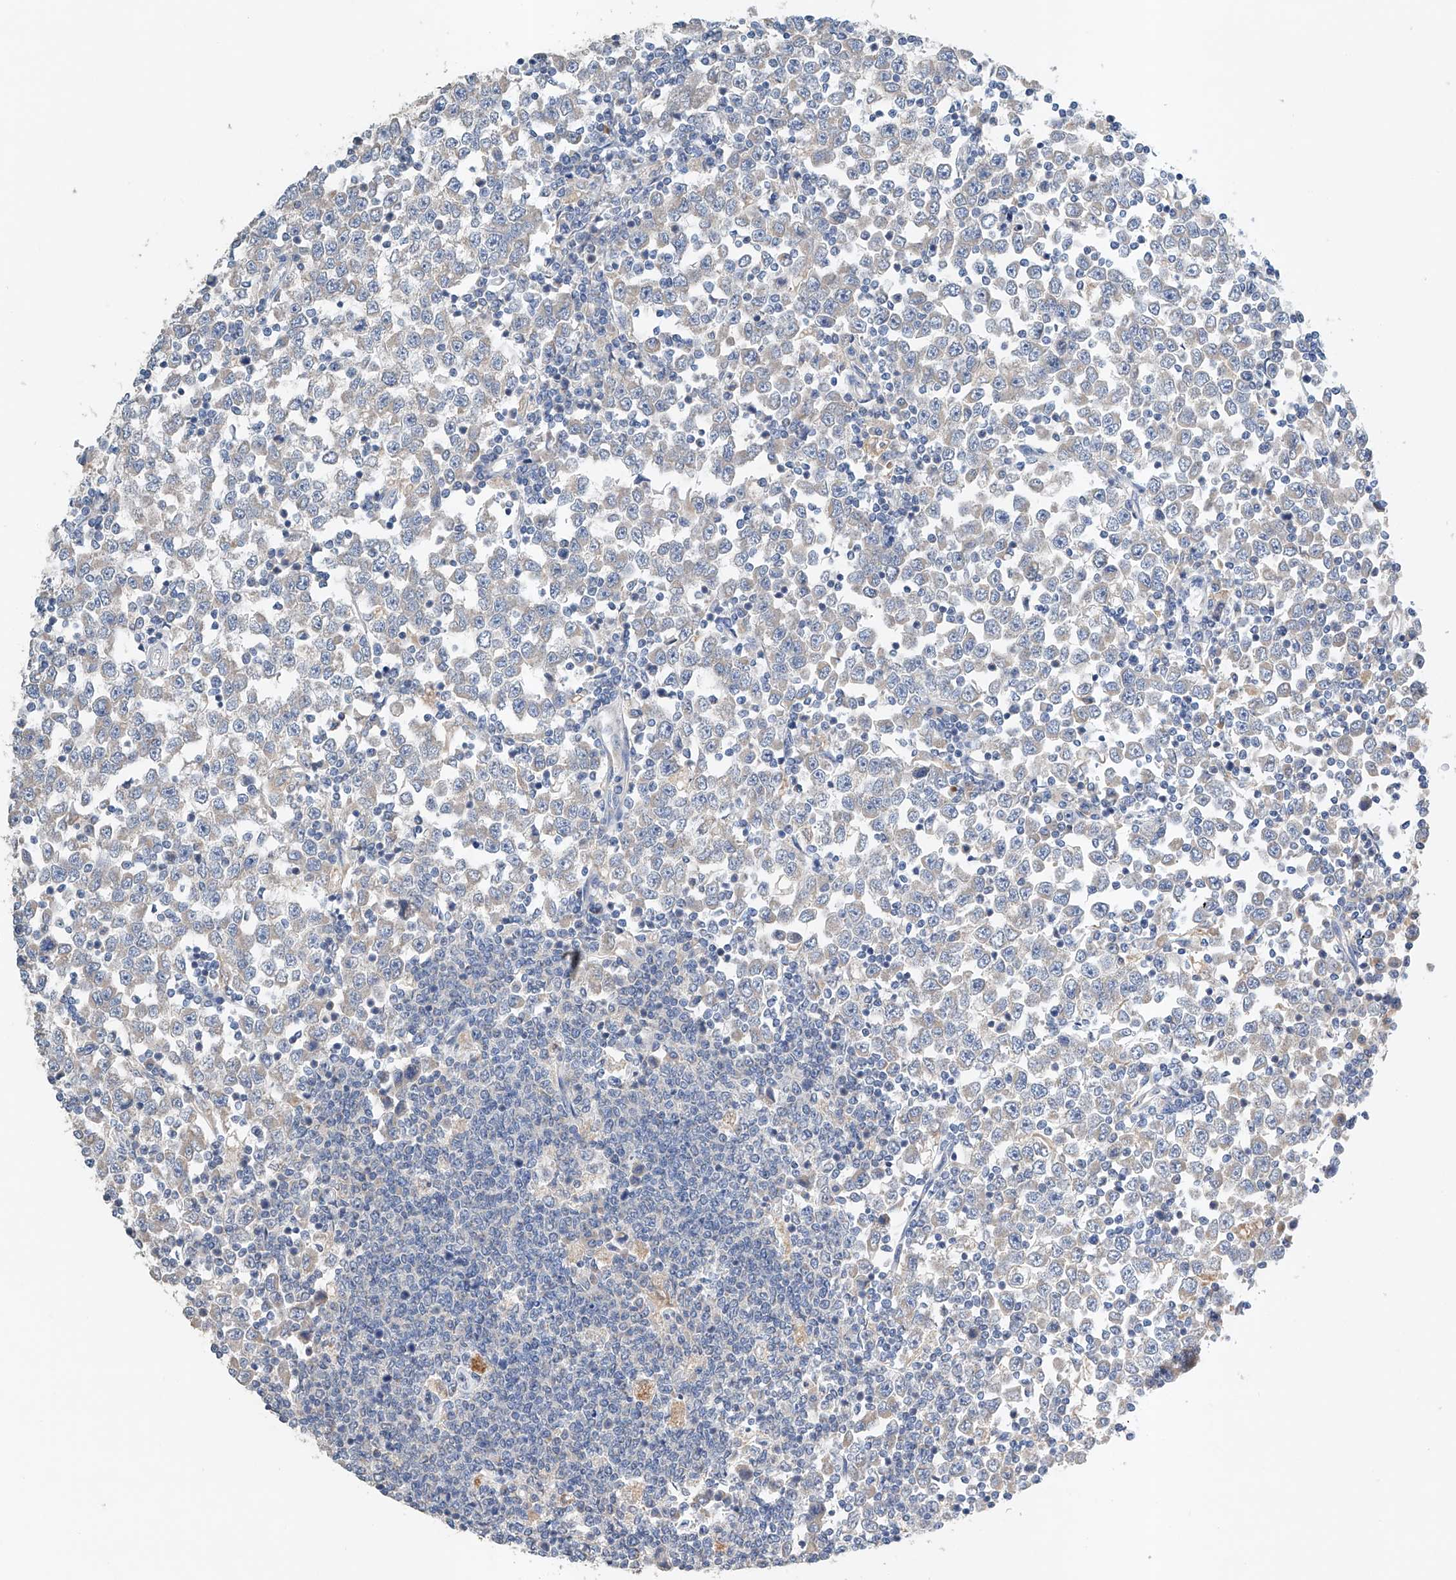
{"staining": {"intensity": "weak", "quantity": "25%-75%", "location": "cytoplasmic/membranous"}, "tissue": "testis cancer", "cell_type": "Tumor cells", "image_type": "cancer", "snomed": [{"axis": "morphology", "description": "Seminoma, NOS"}, {"axis": "topography", "description": "Testis"}], "caption": "Seminoma (testis) was stained to show a protein in brown. There is low levels of weak cytoplasmic/membranous positivity in about 25%-75% of tumor cells.", "gene": "GPC4", "patient": {"sex": "male", "age": 65}}